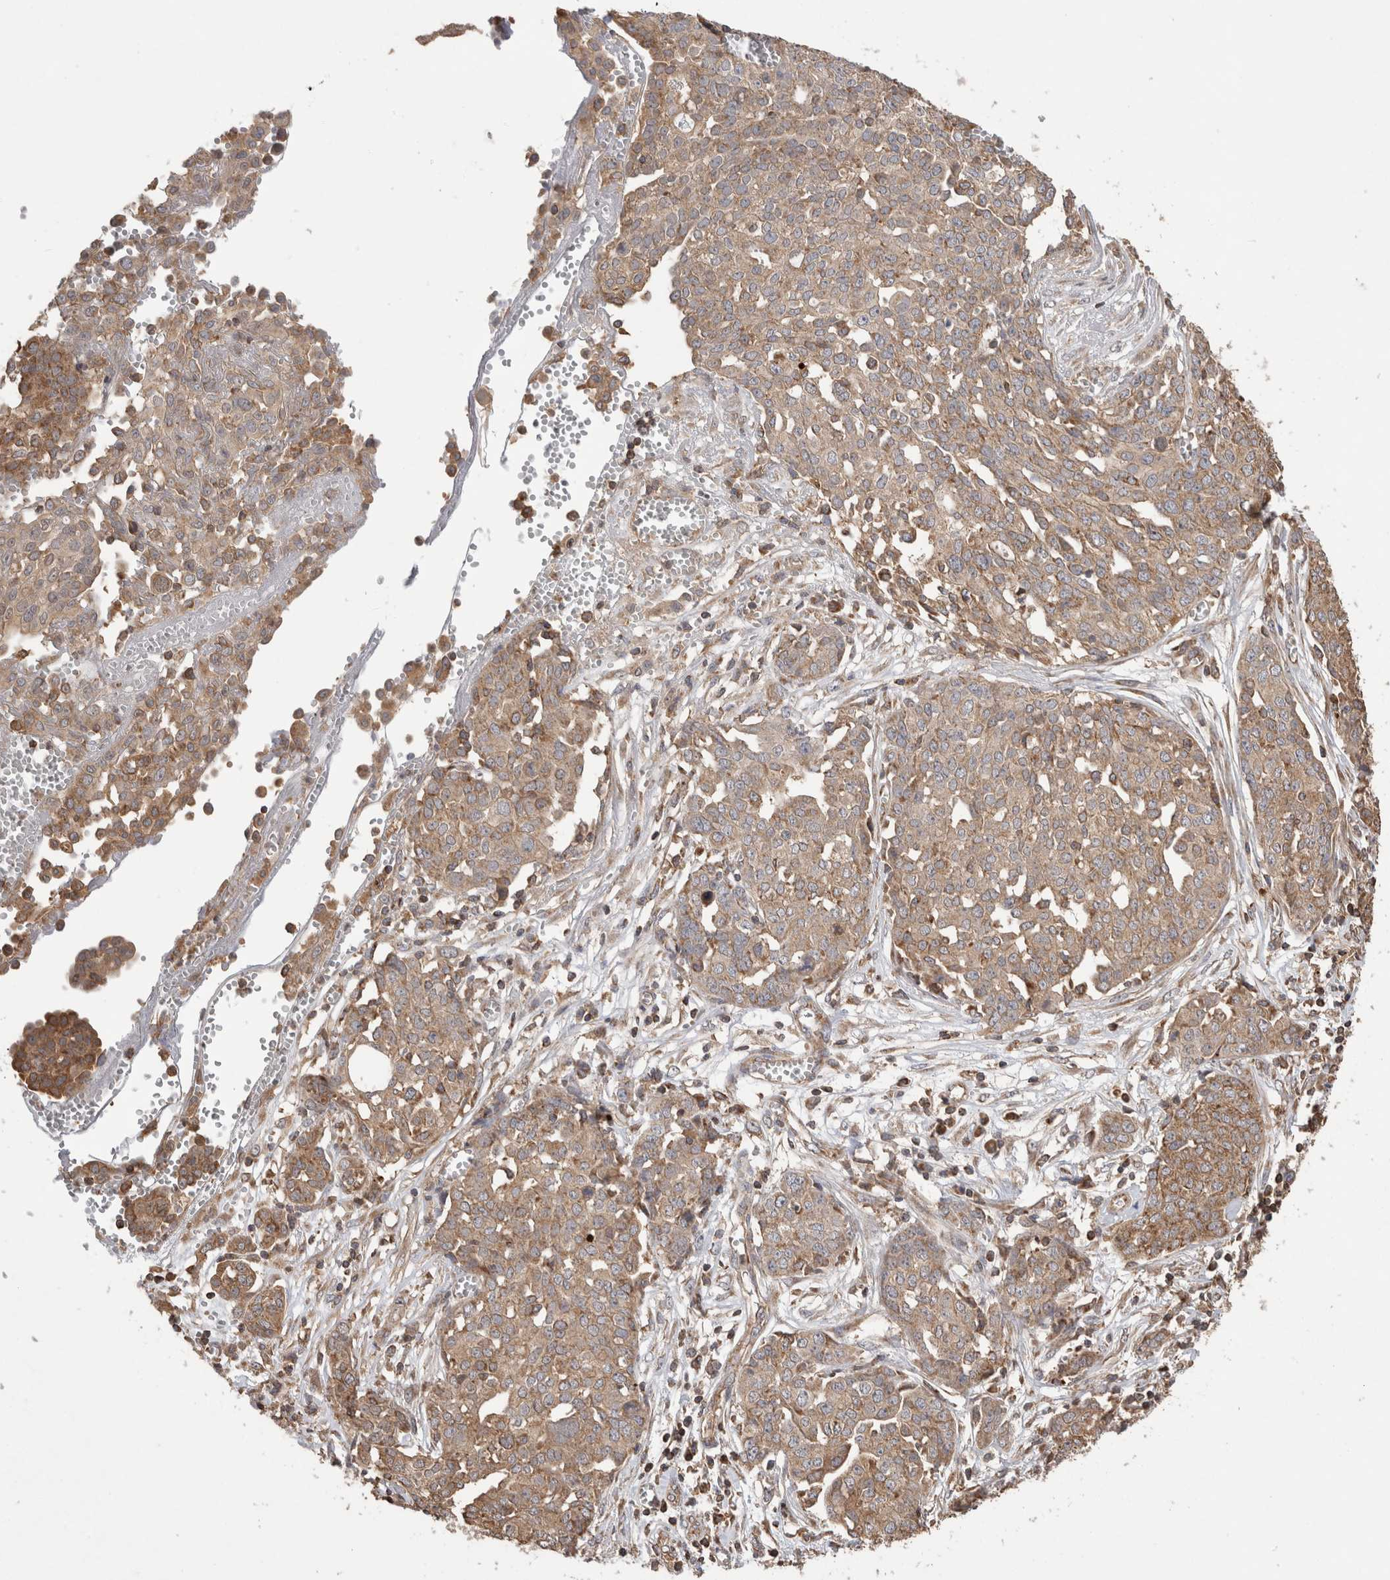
{"staining": {"intensity": "moderate", "quantity": ">75%", "location": "cytoplasmic/membranous"}, "tissue": "ovarian cancer", "cell_type": "Tumor cells", "image_type": "cancer", "snomed": [{"axis": "morphology", "description": "Cystadenocarcinoma, serous, NOS"}, {"axis": "topography", "description": "Soft tissue"}, {"axis": "topography", "description": "Ovary"}], "caption": "High-power microscopy captured an IHC micrograph of ovarian serous cystadenocarcinoma, revealing moderate cytoplasmic/membranous staining in approximately >75% of tumor cells.", "gene": "IMMP2L", "patient": {"sex": "female", "age": 57}}